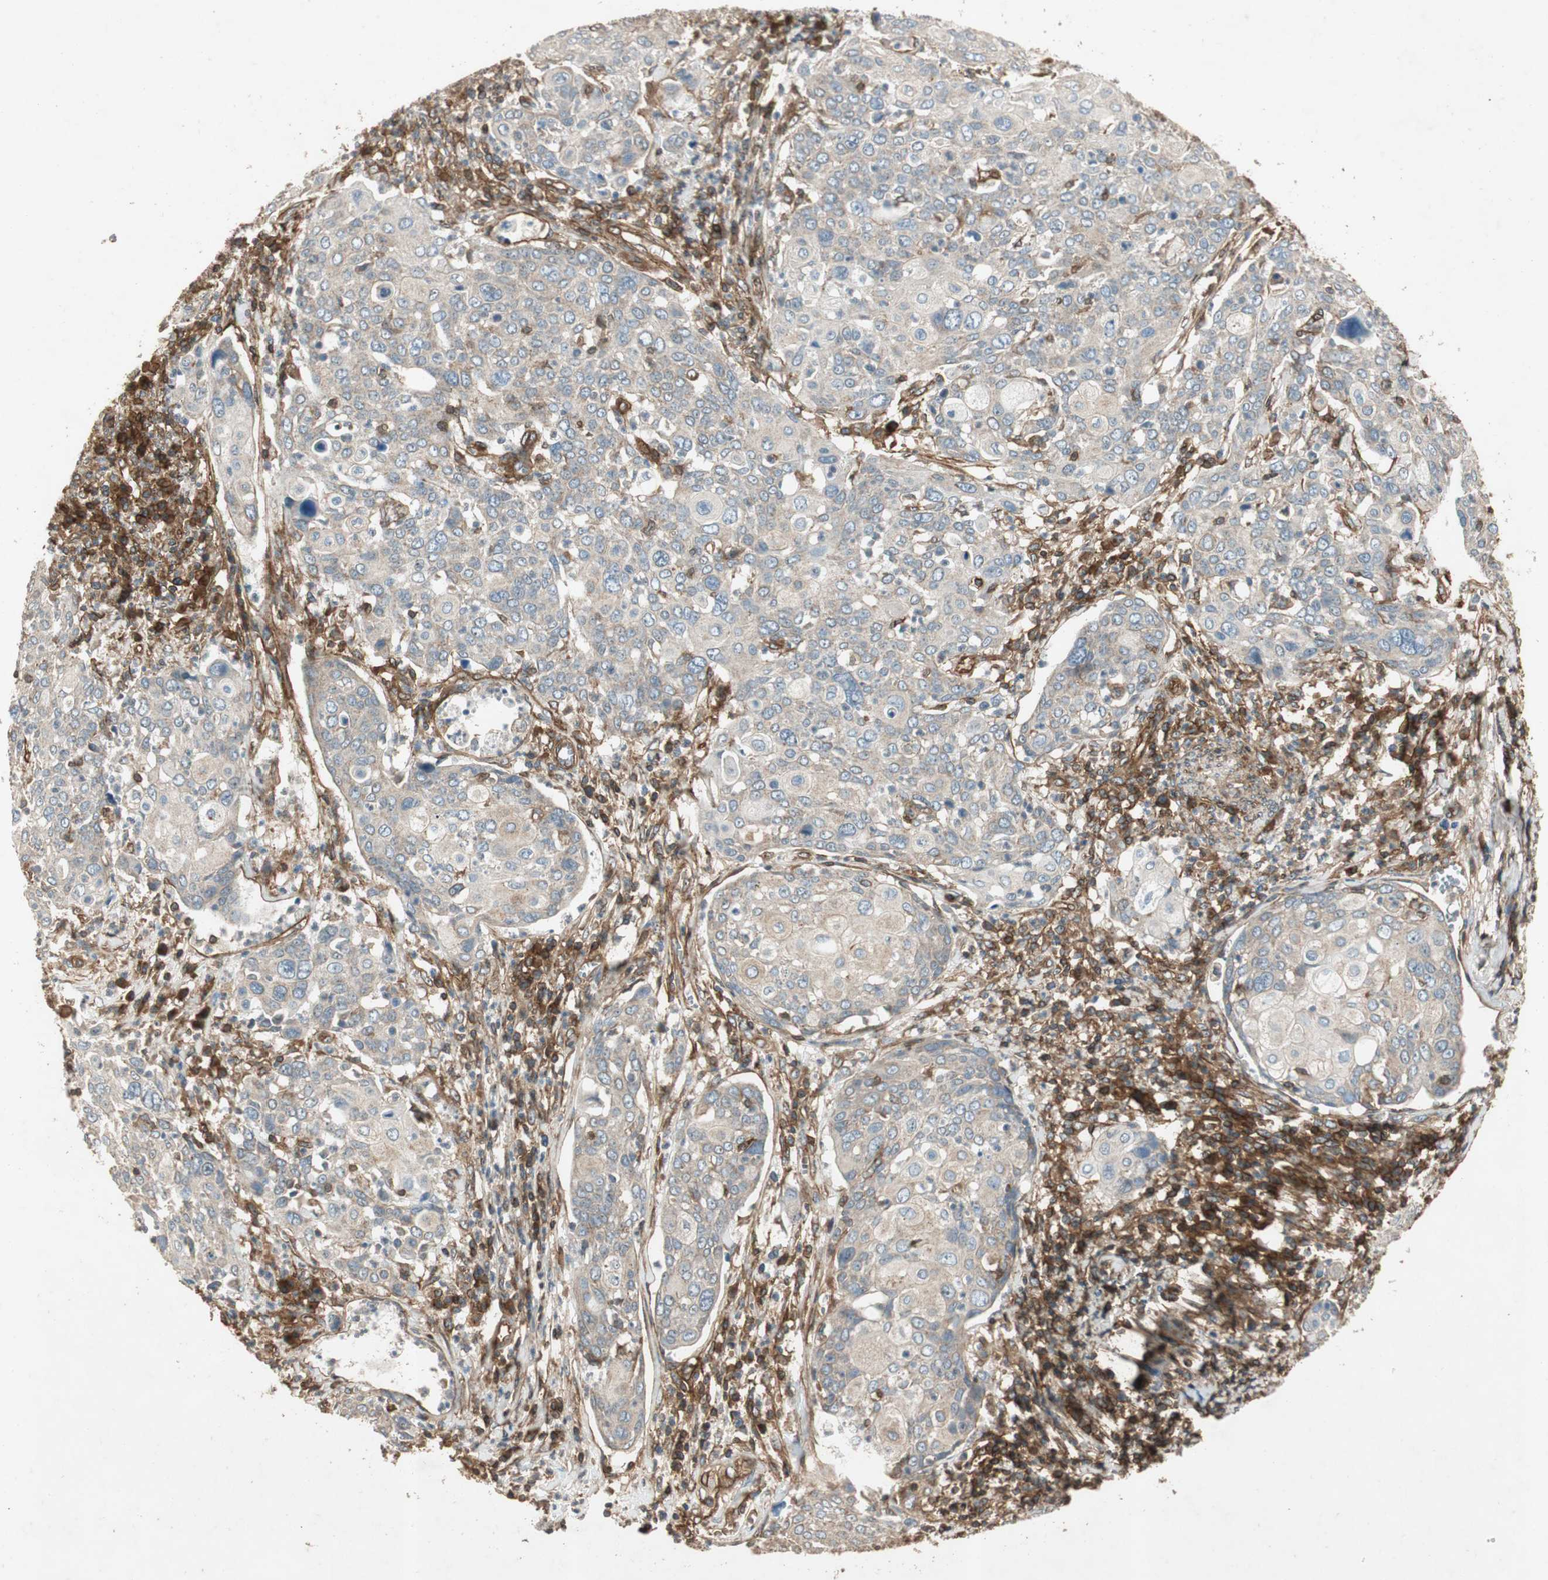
{"staining": {"intensity": "weak", "quantity": "25%-75%", "location": "cytoplasmic/membranous"}, "tissue": "cervical cancer", "cell_type": "Tumor cells", "image_type": "cancer", "snomed": [{"axis": "morphology", "description": "Squamous cell carcinoma, NOS"}, {"axis": "topography", "description": "Cervix"}], "caption": "Immunohistochemical staining of squamous cell carcinoma (cervical) displays low levels of weak cytoplasmic/membranous protein positivity in about 25%-75% of tumor cells. (DAB (3,3'-diaminobenzidine) IHC with brightfield microscopy, high magnification).", "gene": "BTN3A3", "patient": {"sex": "female", "age": 40}}